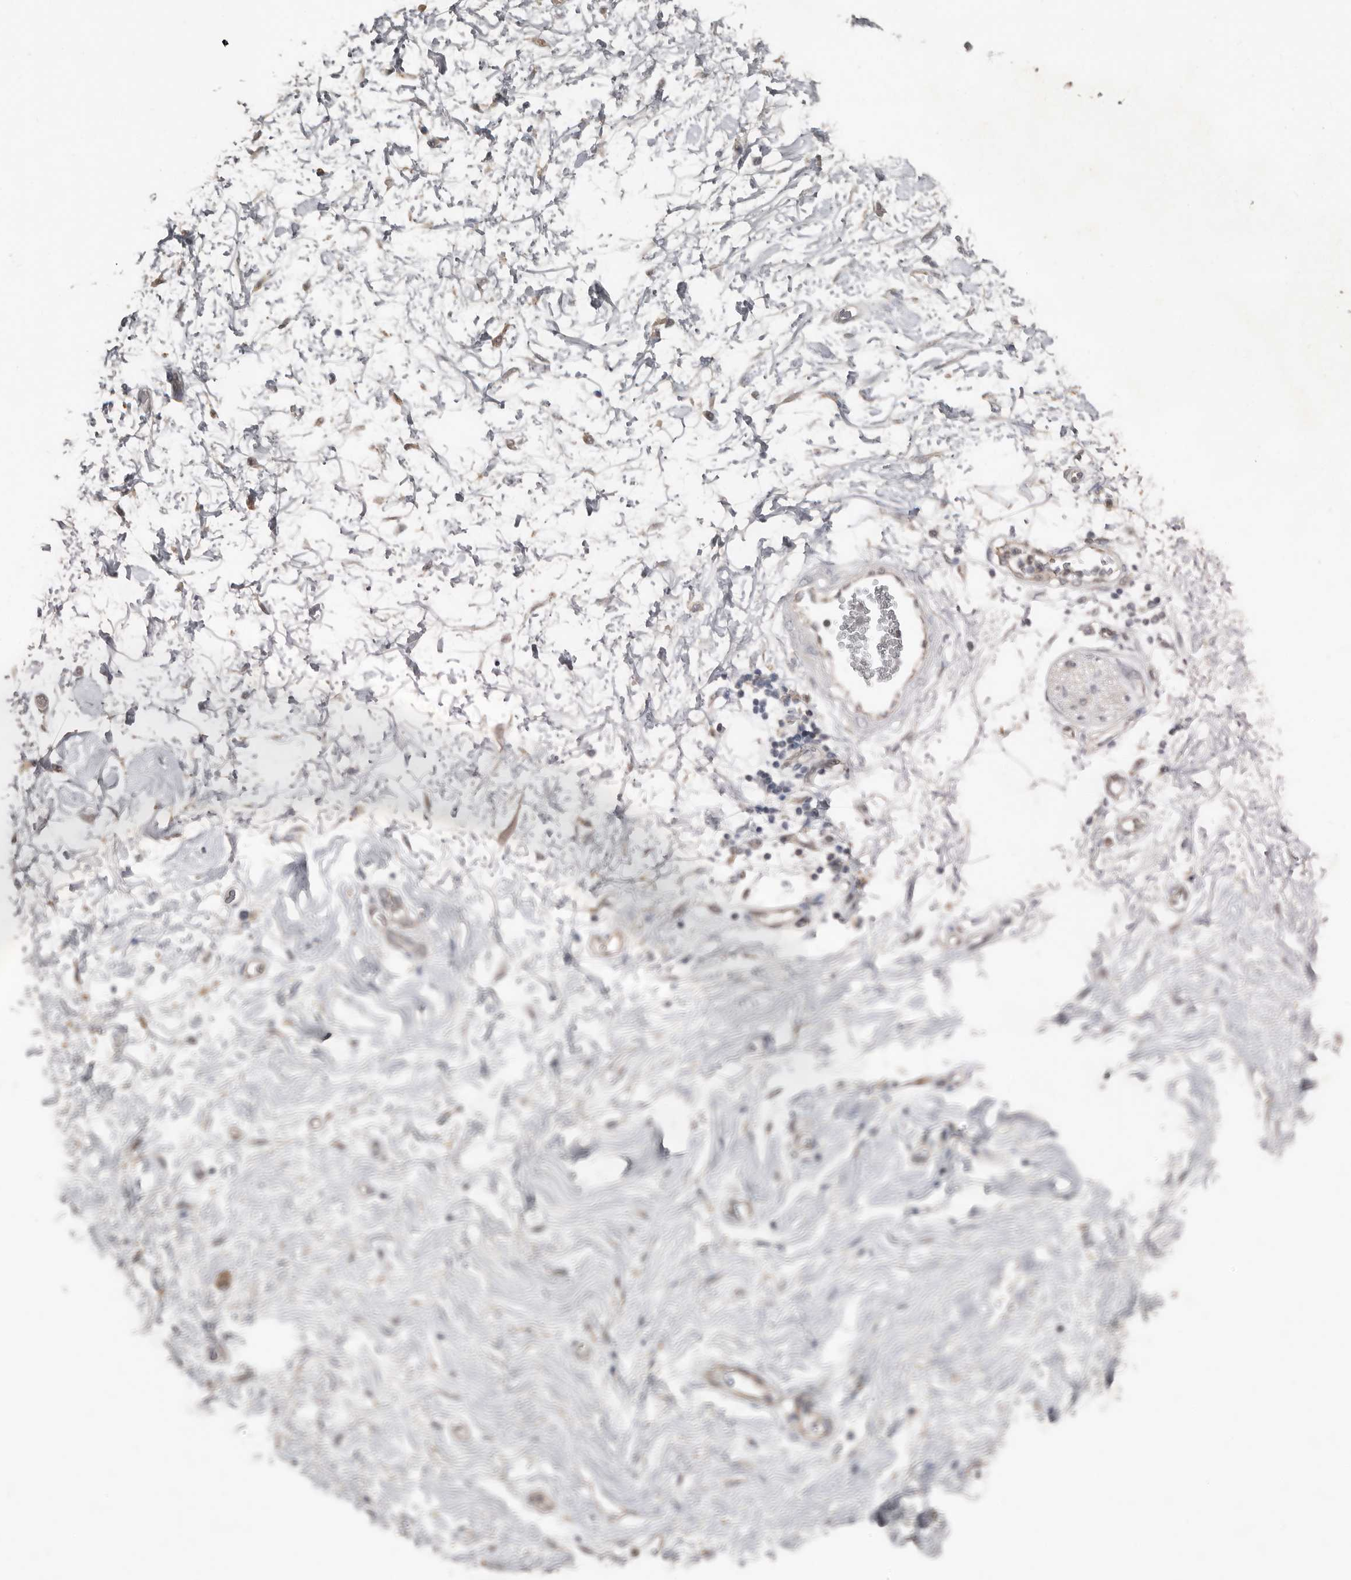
{"staining": {"intensity": "weak", "quantity": ">75%", "location": "cytoplasmic/membranous"}, "tissue": "adipose tissue", "cell_type": "Adipocytes", "image_type": "normal", "snomed": [{"axis": "morphology", "description": "Normal tissue, NOS"}, {"axis": "morphology", "description": "Adenocarcinoma, NOS"}, {"axis": "topography", "description": "Pancreas"}, {"axis": "topography", "description": "Peripheral nerve tissue"}], "caption": "Immunohistochemical staining of normal human adipose tissue reveals low levels of weak cytoplasmic/membranous staining in approximately >75% of adipocytes. The staining is performed using DAB (3,3'-diaminobenzidine) brown chromogen to label protein expression. The nuclei are counter-stained blue using hematoxylin.", "gene": "RBKS", "patient": {"sex": "male", "age": 59}}